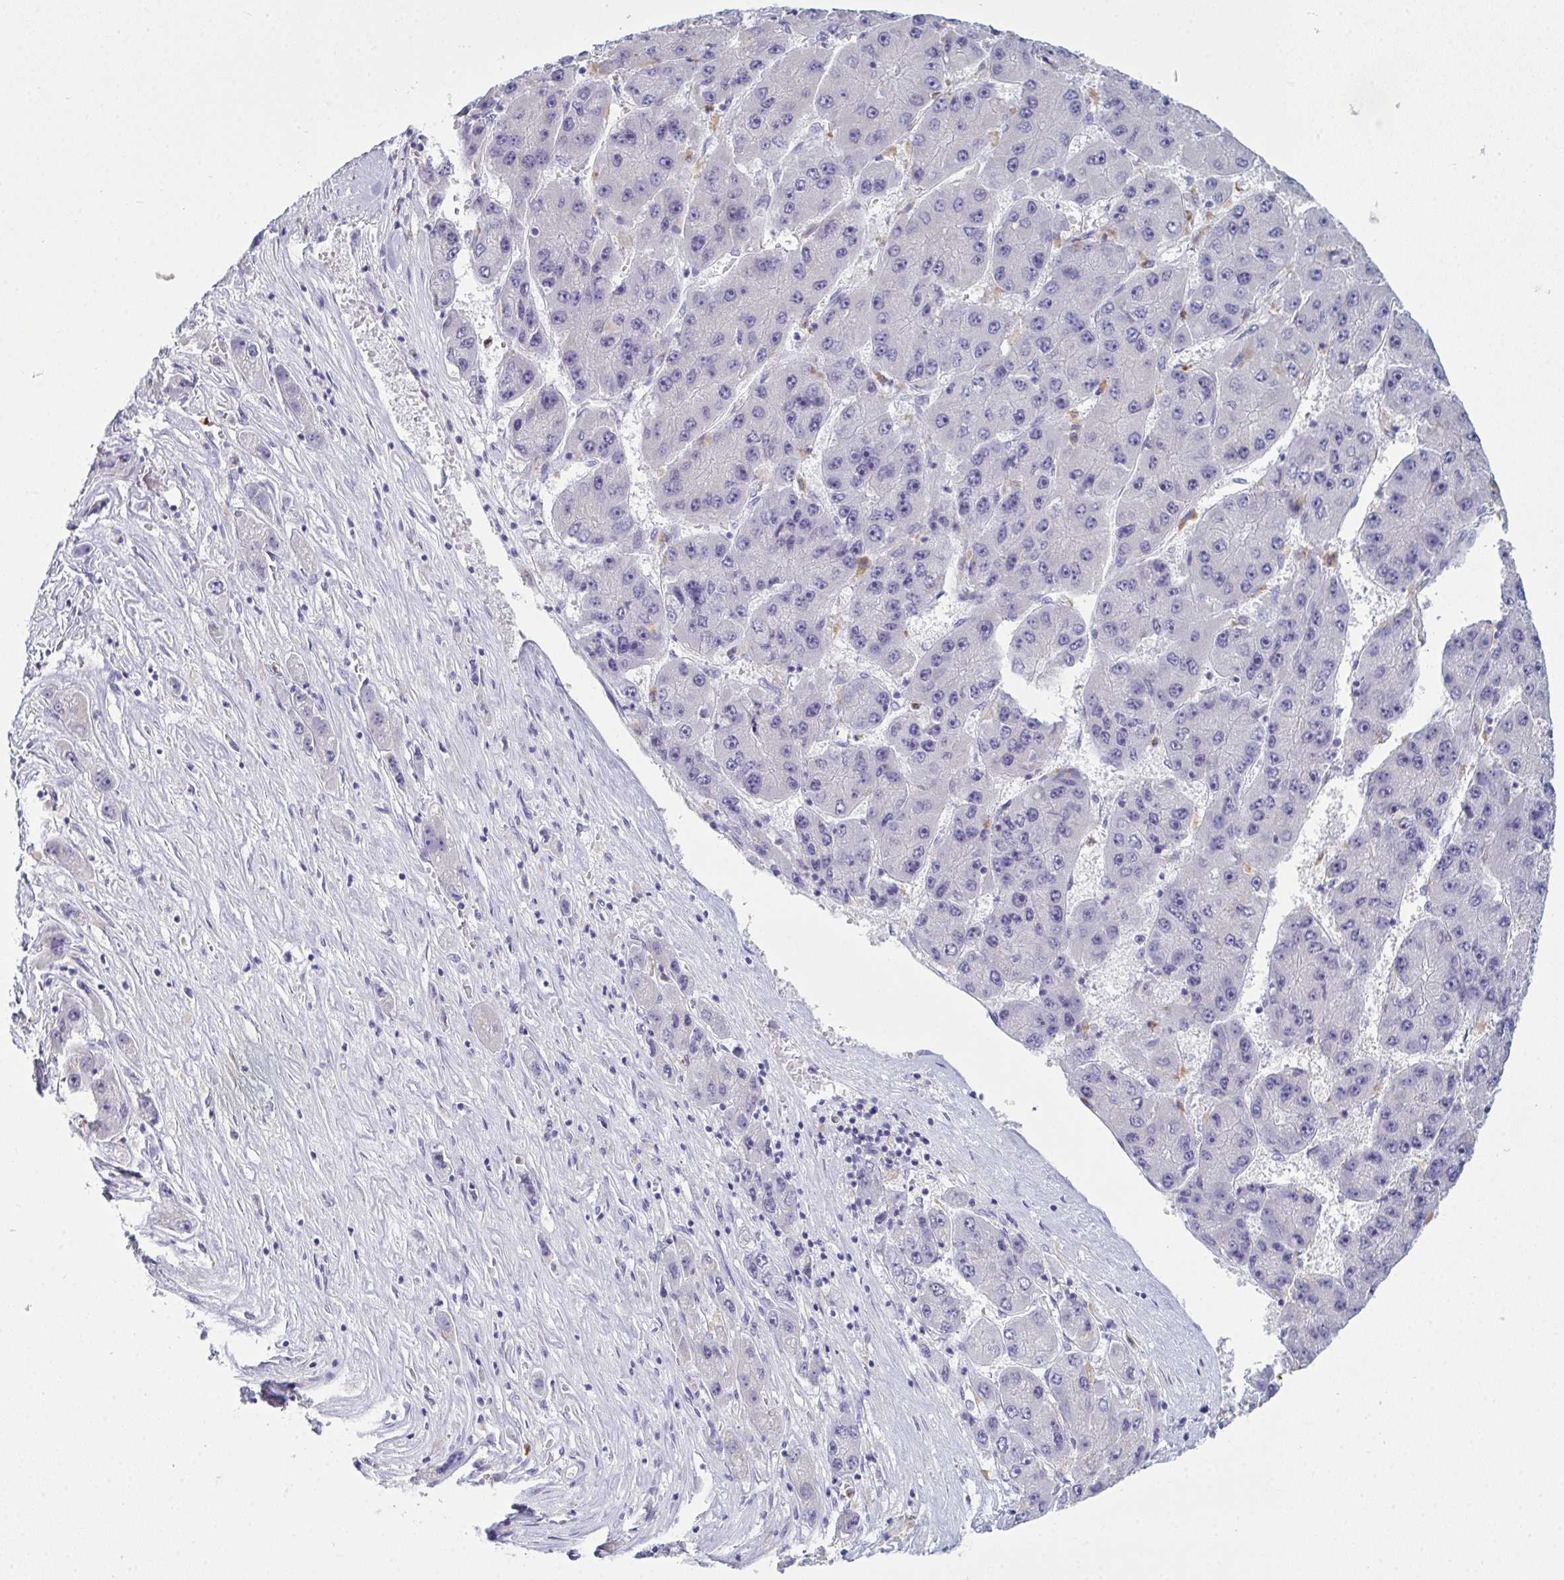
{"staining": {"intensity": "negative", "quantity": "none", "location": "none"}, "tissue": "liver cancer", "cell_type": "Tumor cells", "image_type": "cancer", "snomed": [{"axis": "morphology", "description": "Carcinoma, Hepatocellular, NOS"}, {"axis": "topography", "description": "Liver"}], "caption": "Histopathology image shows no significant protein staining in tumor cells of liver hepatocellular carcinoma.", "gene": "SERPINB10", "patient": {"sex": "female", "age": 61}}